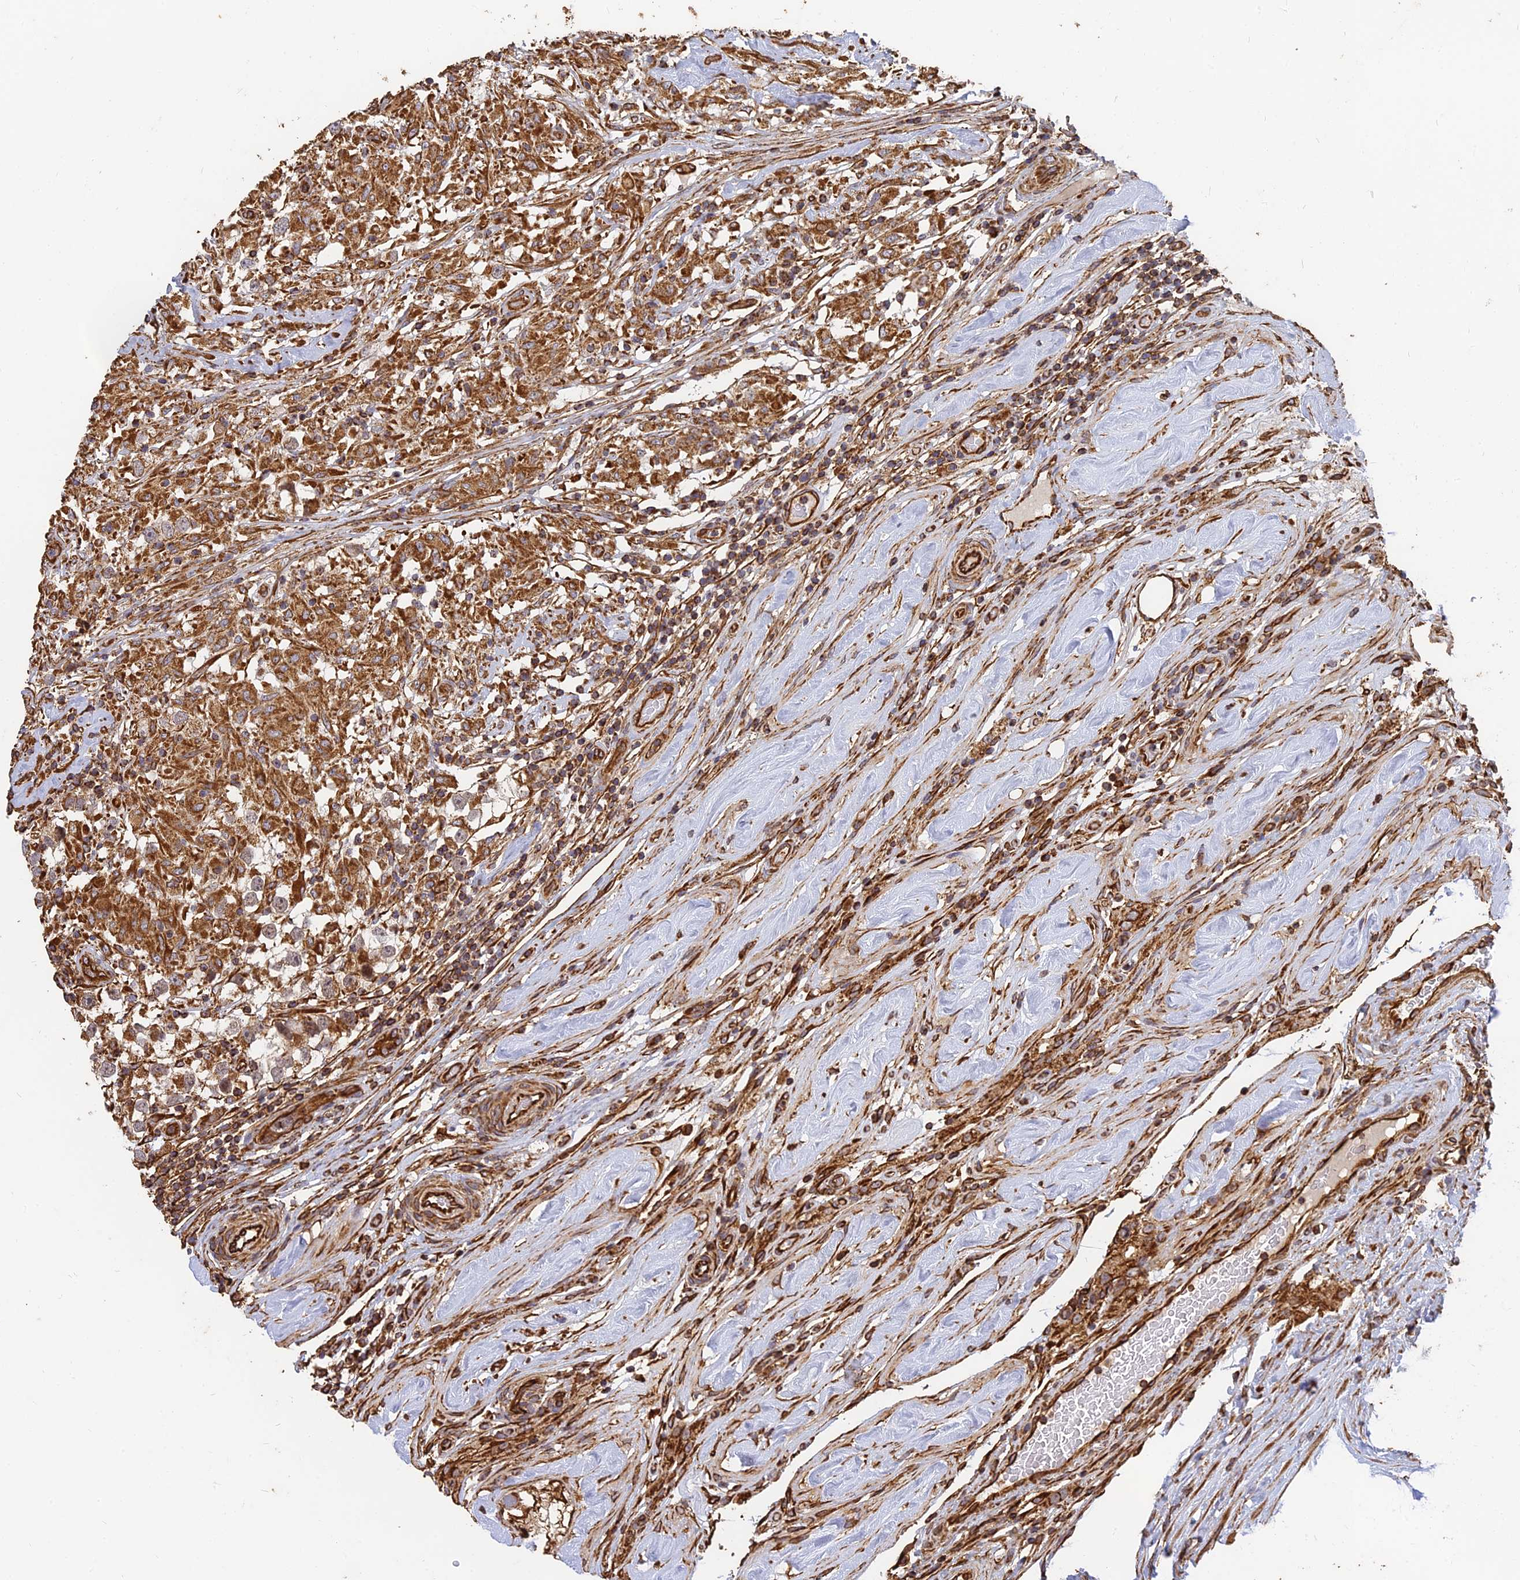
{"staining": {"intensity": "moderate", "quantity": ">75%", "location": "cytoplasmic/membranous"}, "tissue": "testis cancer", "cell_type": "Tumor cells", "image_type": "cancer", "snomed": [{"axis": "morphology", "description": "Seminoma, NOS"}, {"axis": "topography", "description": "Testis"}], "caption": "Moderate cytoplasmic/membranous expression is appreciated in approximately >75% of tumor cells in testis cancer.", "gene": "DSTYK", "patient": {"sex": "male", "age": 46}}